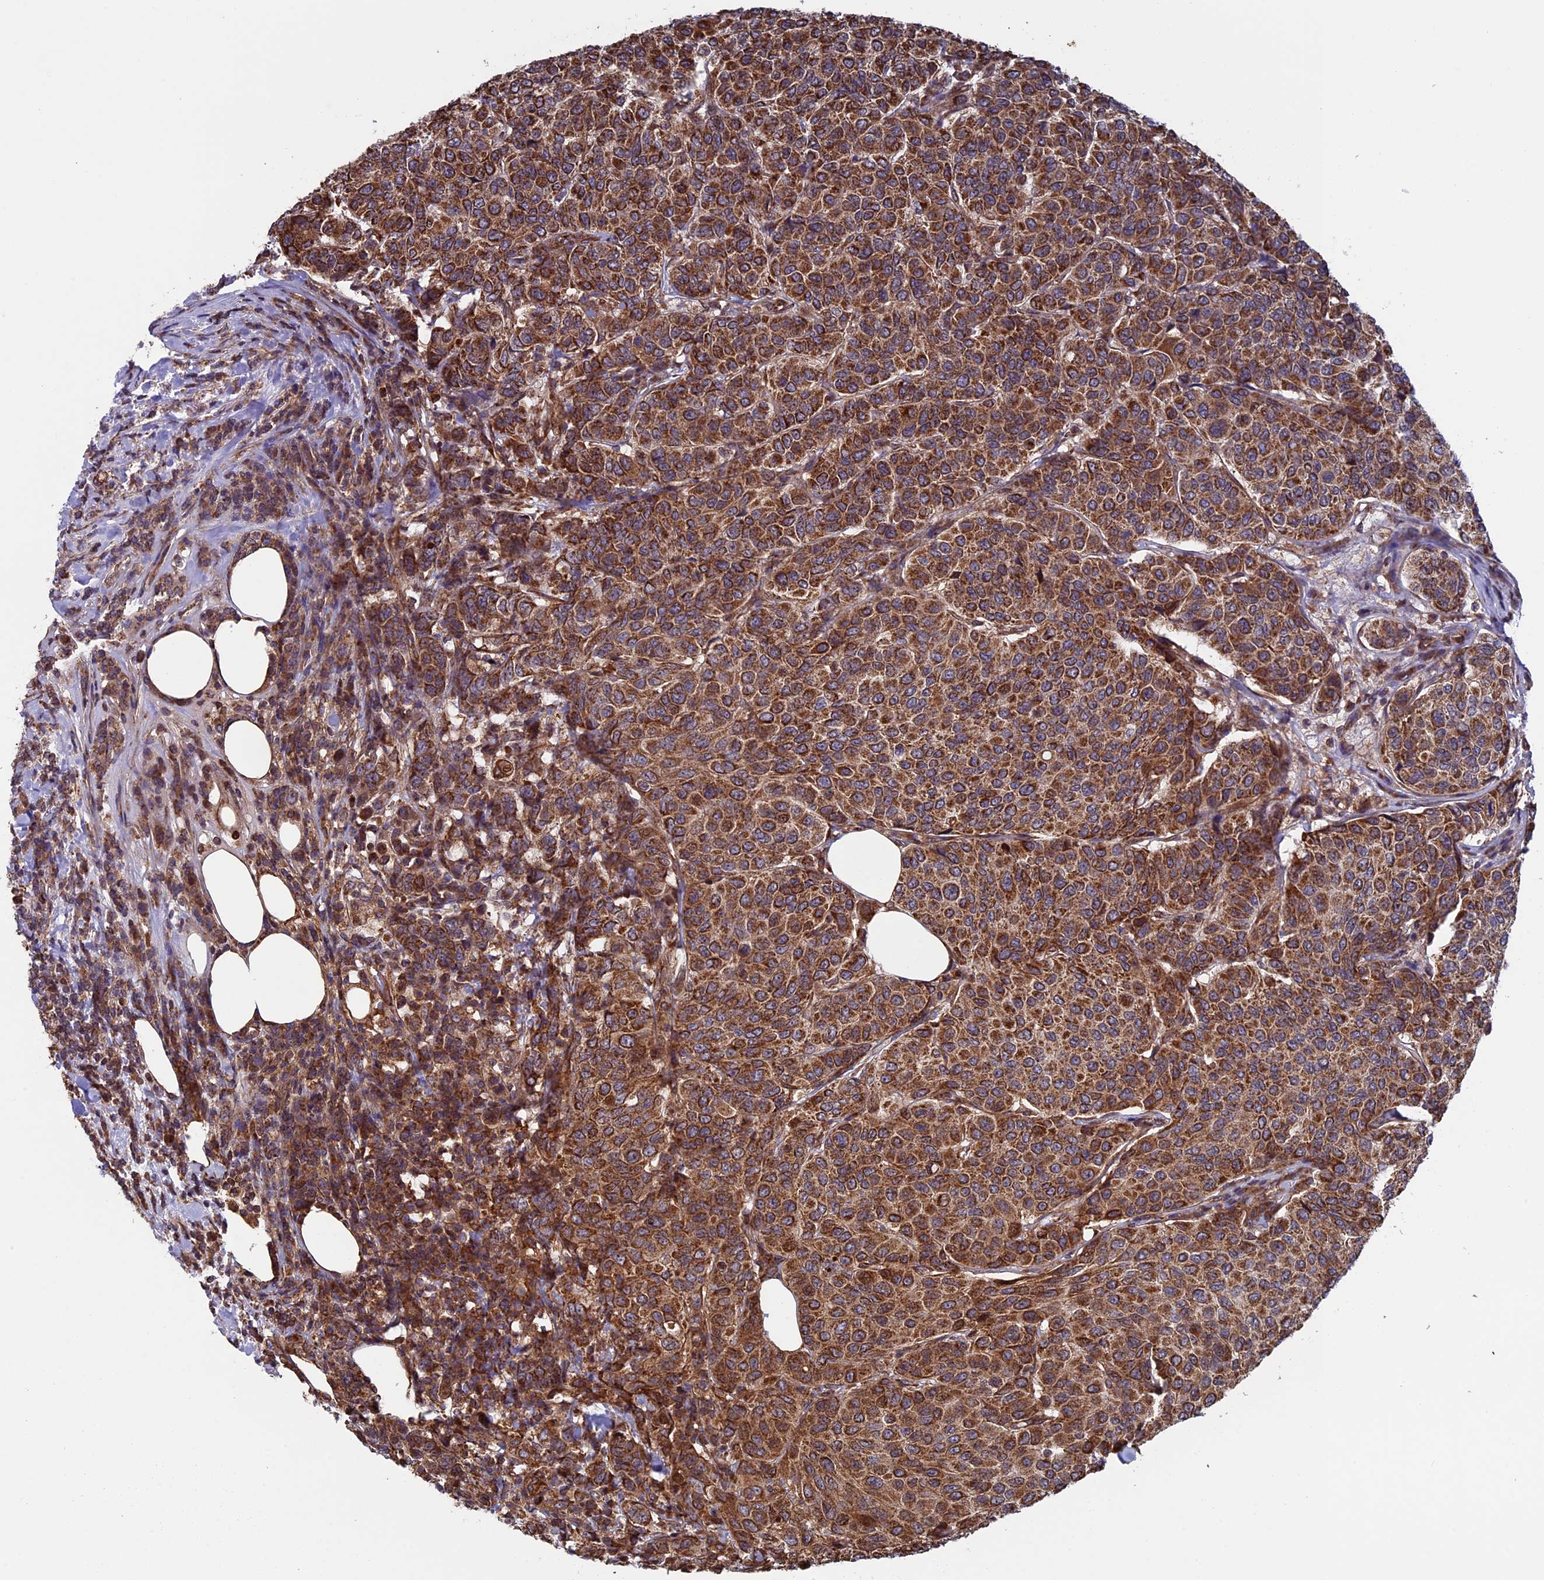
{"staining": {"intensity": "strong", "quantity": ">75%", "location": "cytoplasmic/membranous"}, "tissue": "breast cancer", "cell_type": "Tumor cells", "image_type": "cancer", "snomed": [{"axis": "morphology", "description": "Duct carcinoma"}, {"axis": "topography", "description": "Breast"}], "caption": "Strong cytoplasmic/membranous expression for a protein is appreciated in approximately >75% of tumor cells of breast cancer (infiltrating ductal carcinoma) using IHC.", "gene": "CCDC8", "patient": {"sex": "female", "age": 55}}